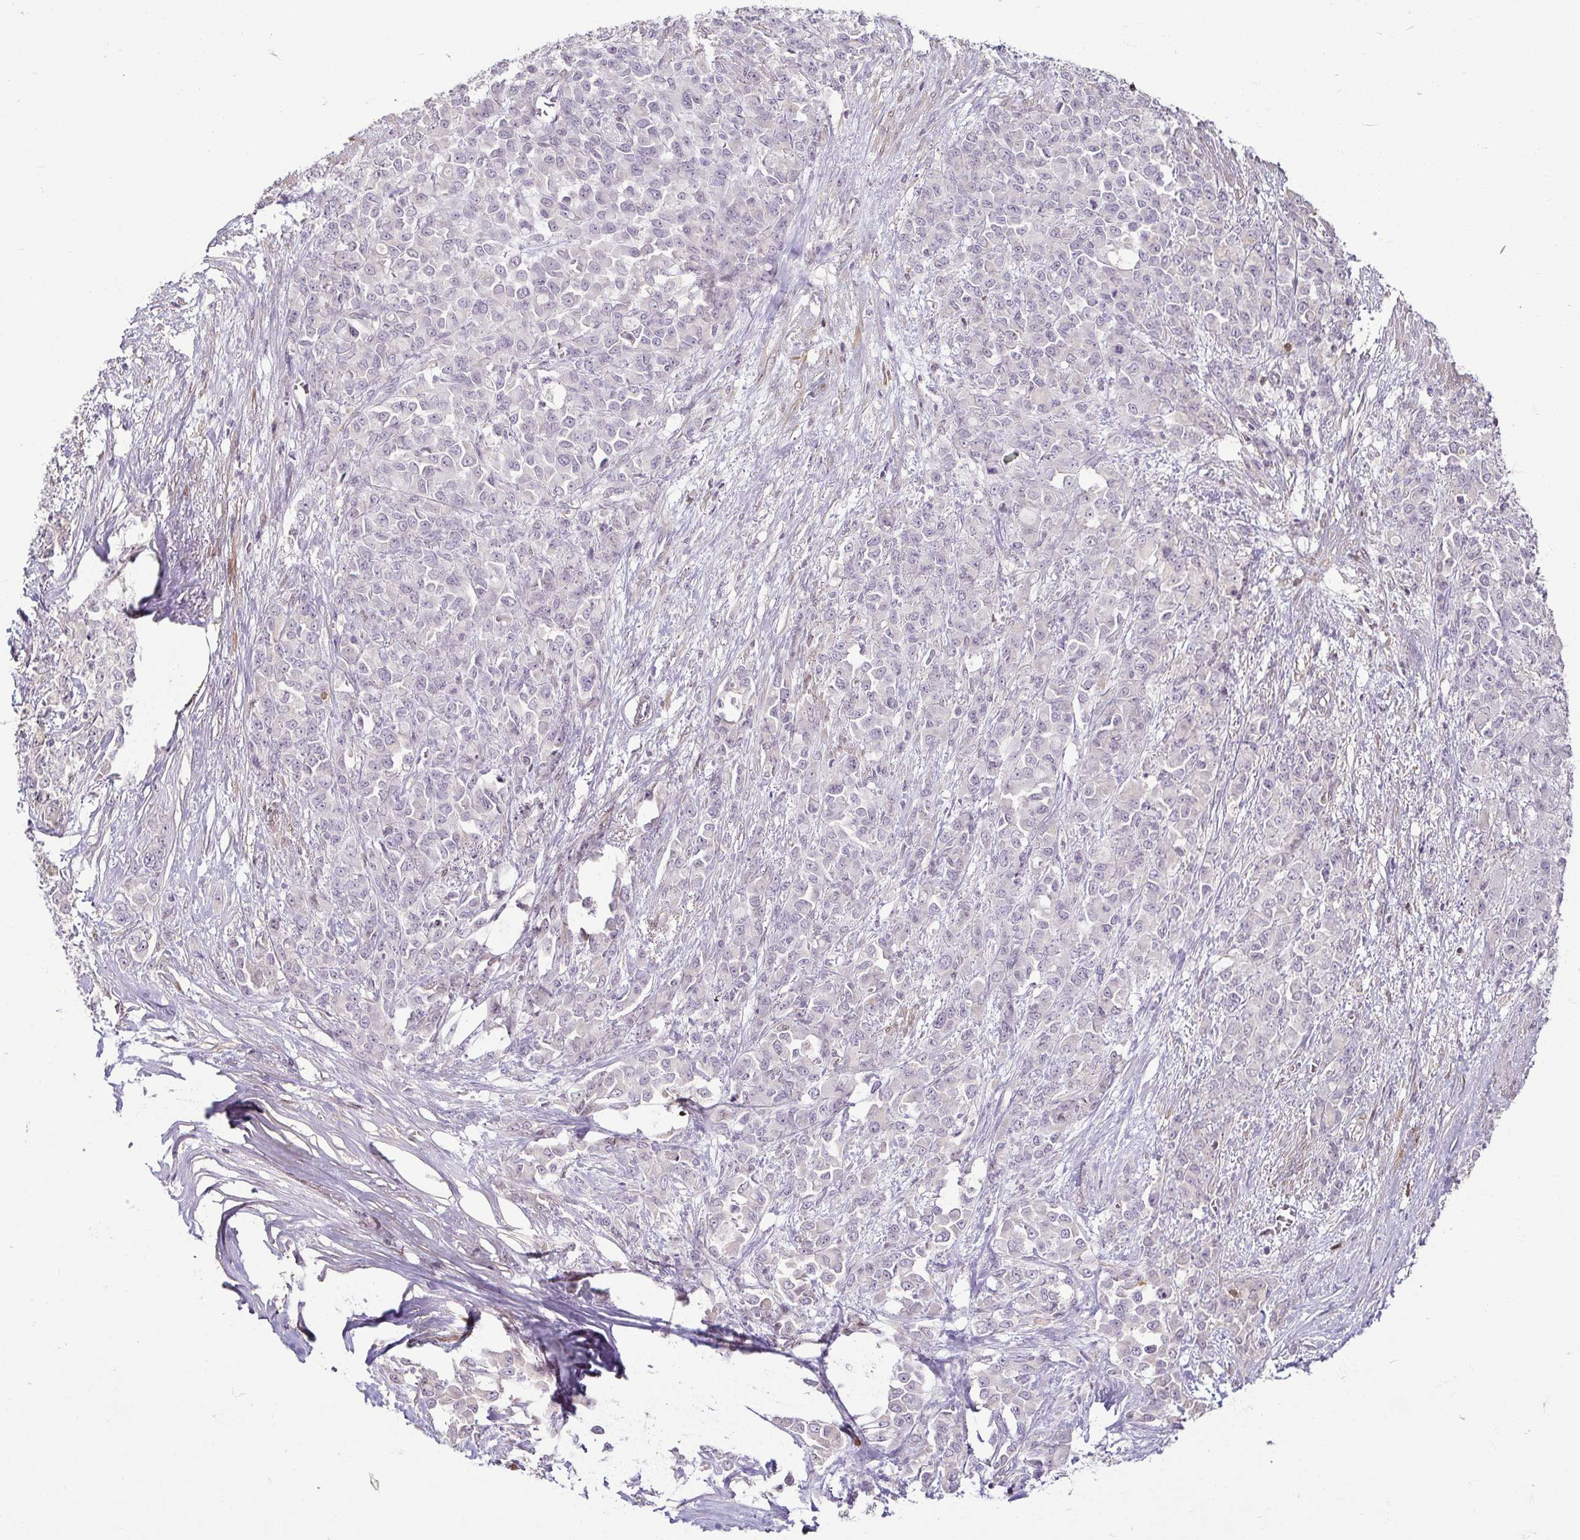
{"staining": {"intensity": "negative", "quantity": "none", "location": "none"}, "tissue": "stomach cancer", "cell_type": "Tumor cells", "image_type": "cancer", "snomed": [{"axis": "morphology", "description": "Adenocarcinoma, NOS"}, {"axis": "topography", "description": "Stomach"}], "caption": "Image shows no significant protein staining in tumor cells of stomach adenocarcinoma.", "gene": "HOPX", "patient": {"sex": "female", "age": 76}}